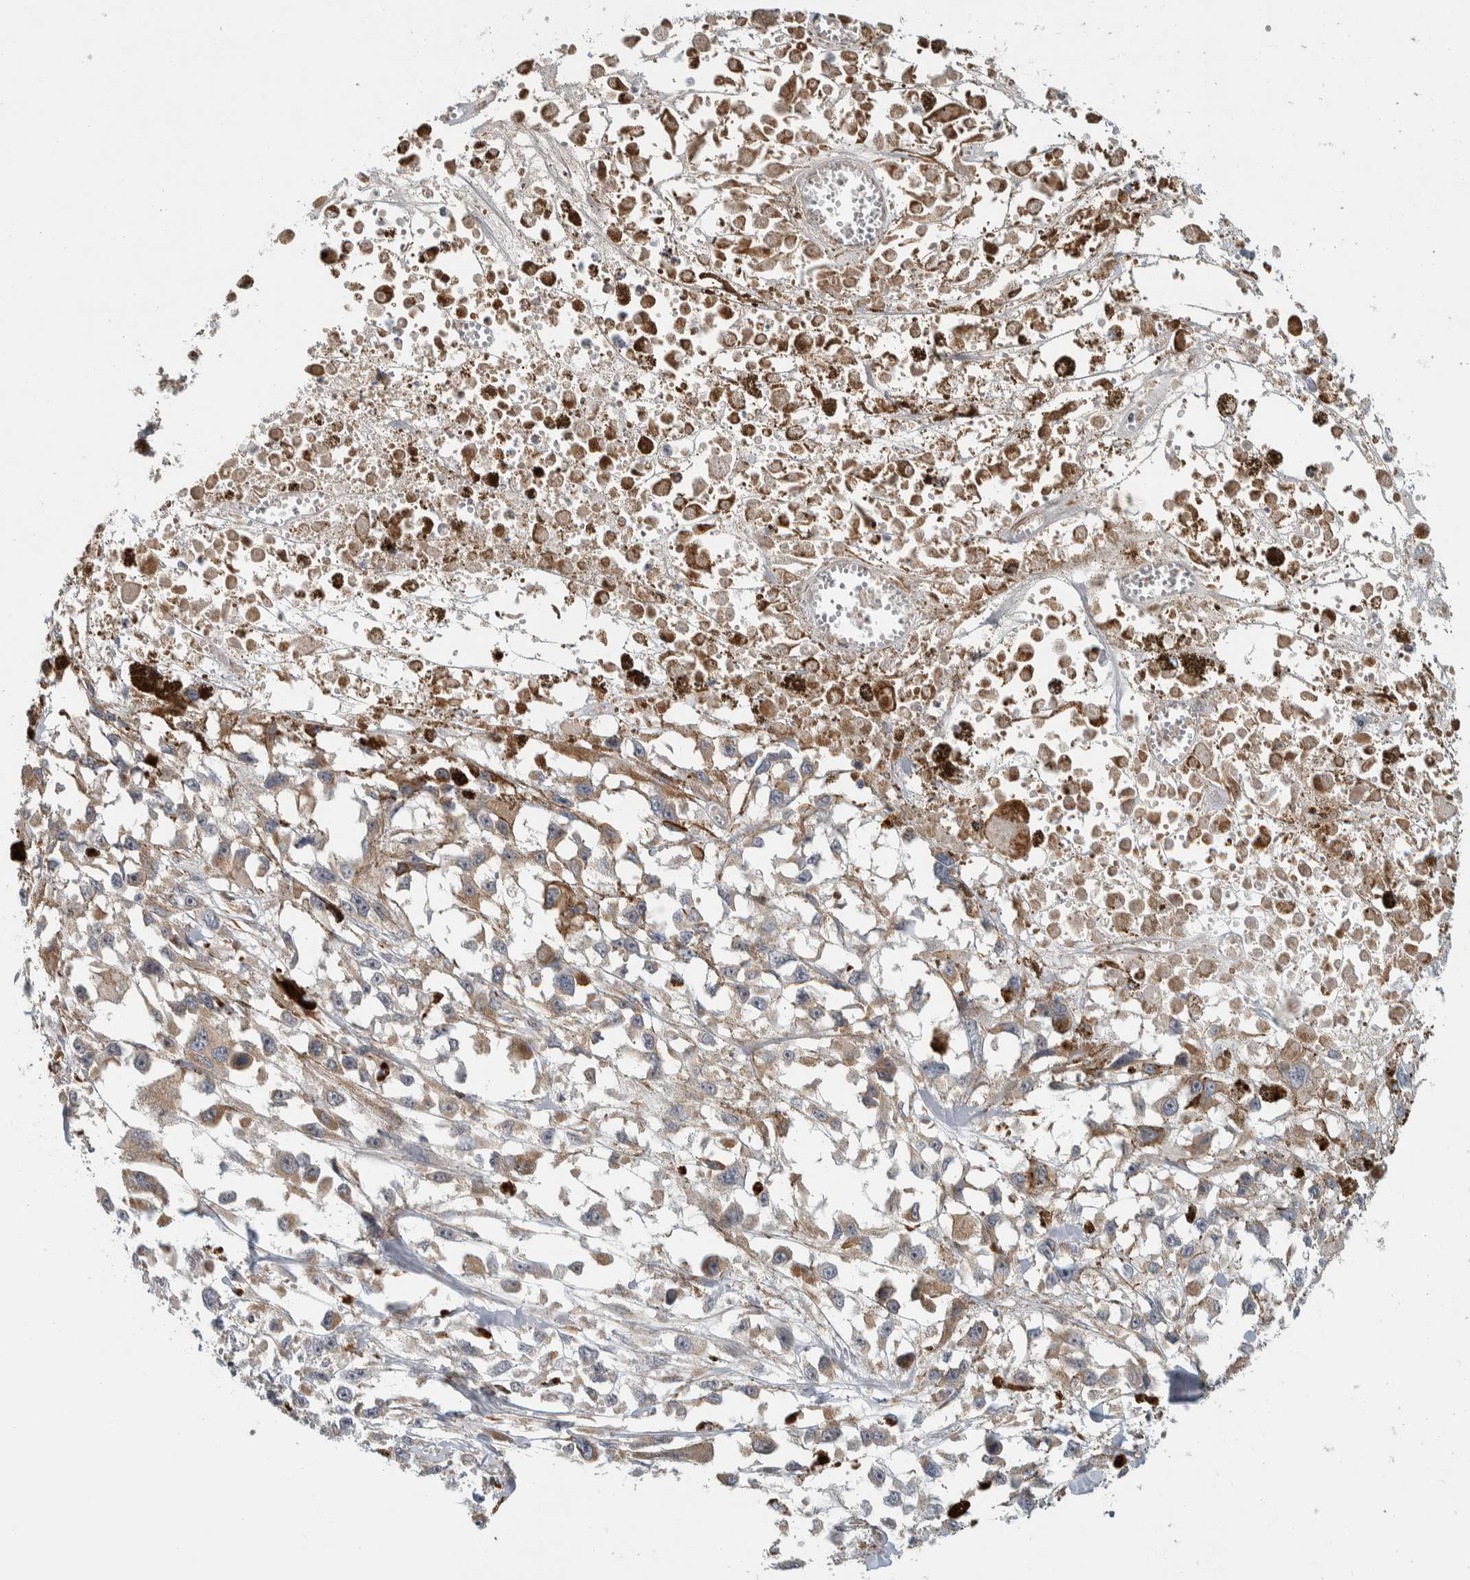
{"staining": {"intensity": "weak", "quantity": "25%-75%", "location": "cytoplasmic/membranous"}, "tissue": "melanoma", "cell_type": "Tumor cells", "image_type": "cancer", "snomed": [{"axis": "morphology", "description": "Malignant melanoma, Metastatic site"}, {"axis": "topography", "description": "Lymph node"}], "caption": "DAB (3,3'-diaminobenzidine) immunohistochemical staining of malignant melanoma (metastatic site) demonstrates weak cytoplasmic/membranous protein expression in about 25%-75% of tumor cells.", "gene": "AFP", "patient": {"sex": "male", "age": 59}}